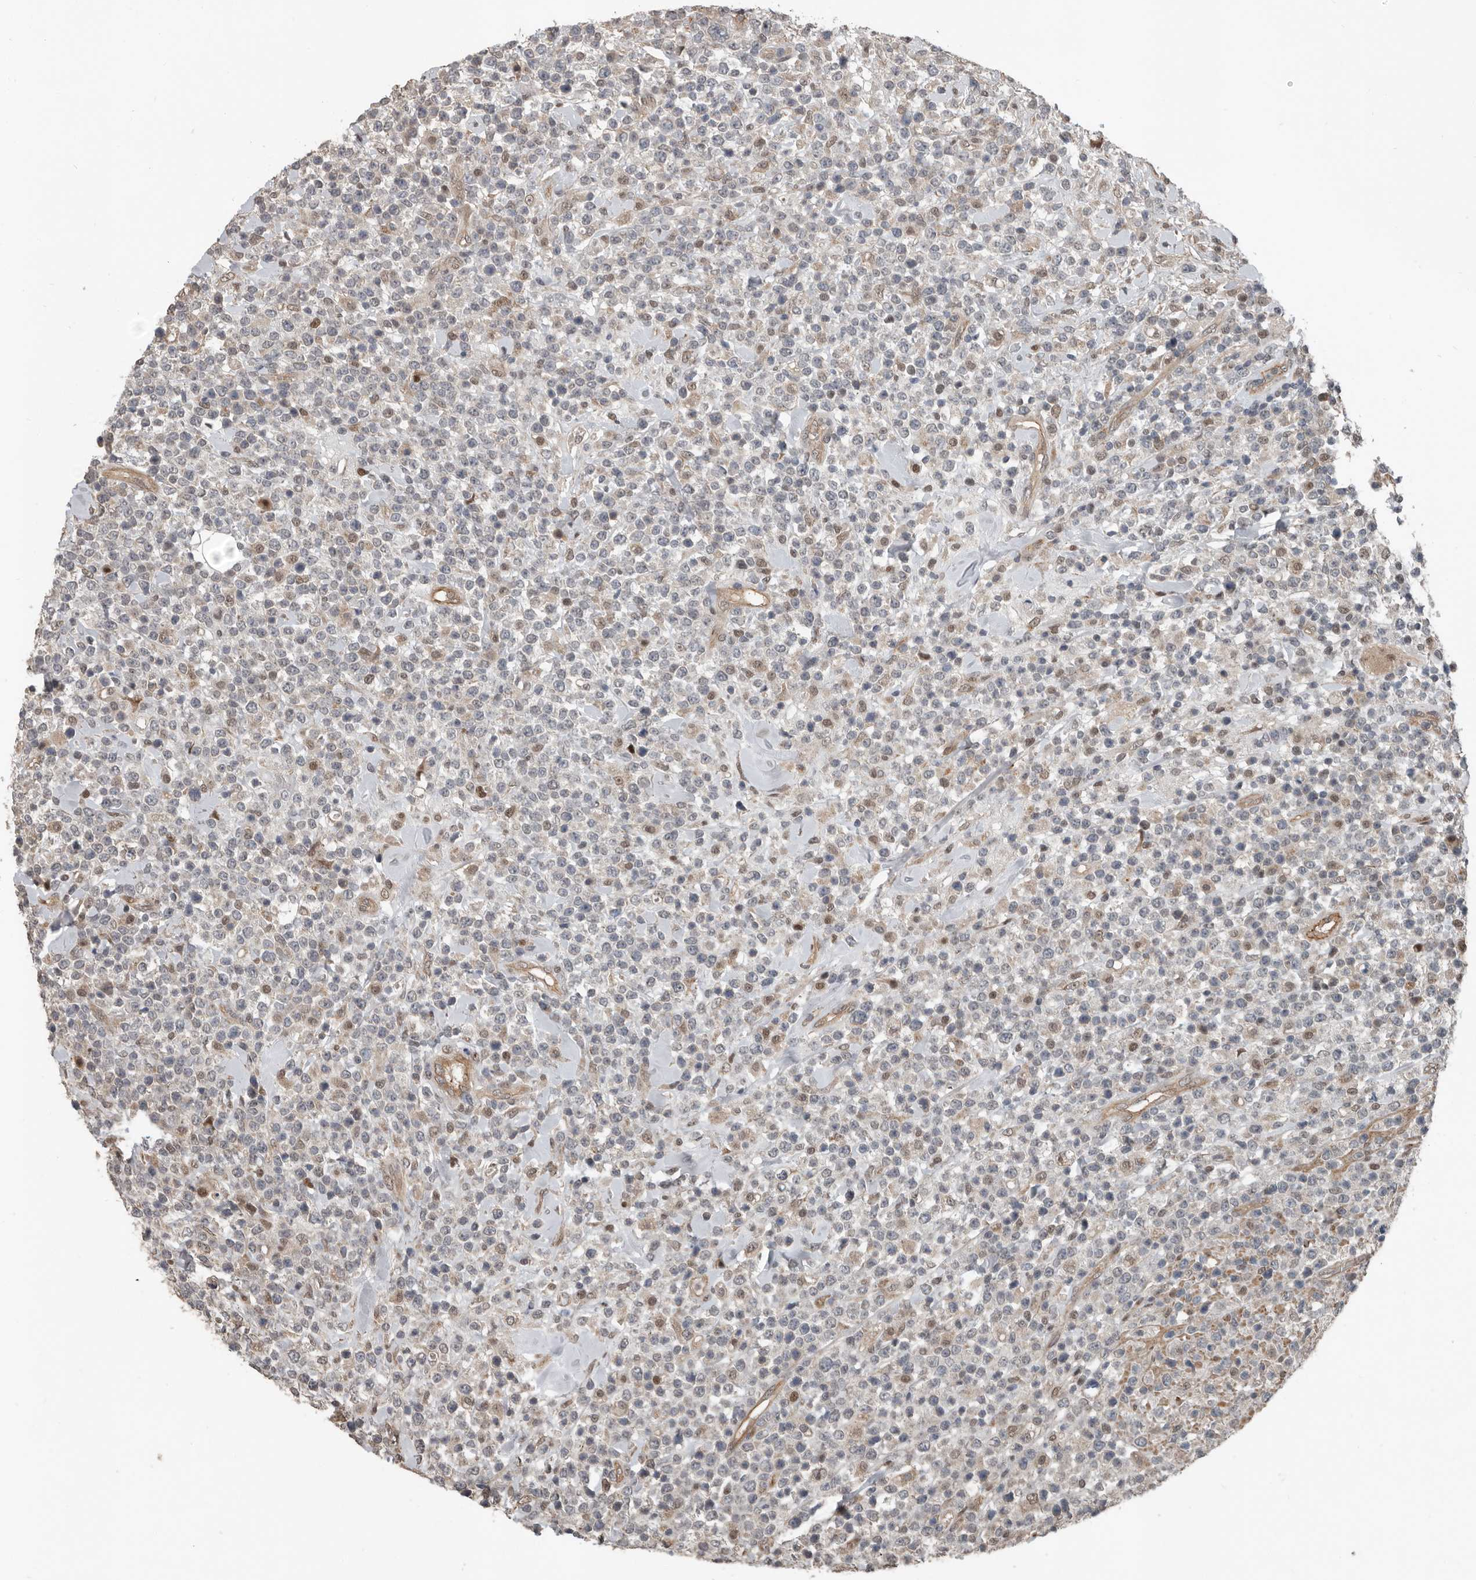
{"staining": {"intensity": "negative", "quantity": "none", "location": "none"}, "tissue": "lymphoma", "cell_type": "Tumor cells", "image_type": "cancer", "snomed": [{"axis": "morphology", "description": "Malignant lymphoma, non-Hodgkin's type, High grade"}, {"axis": "topography", "description": "Colon"}], "caption": "Lymphoma stained for a protein using immunohistochemistry (IHC) shows no expression tumor cells.", "gene": "YOD1", "patient": {"sex": "female", "age": 53}}